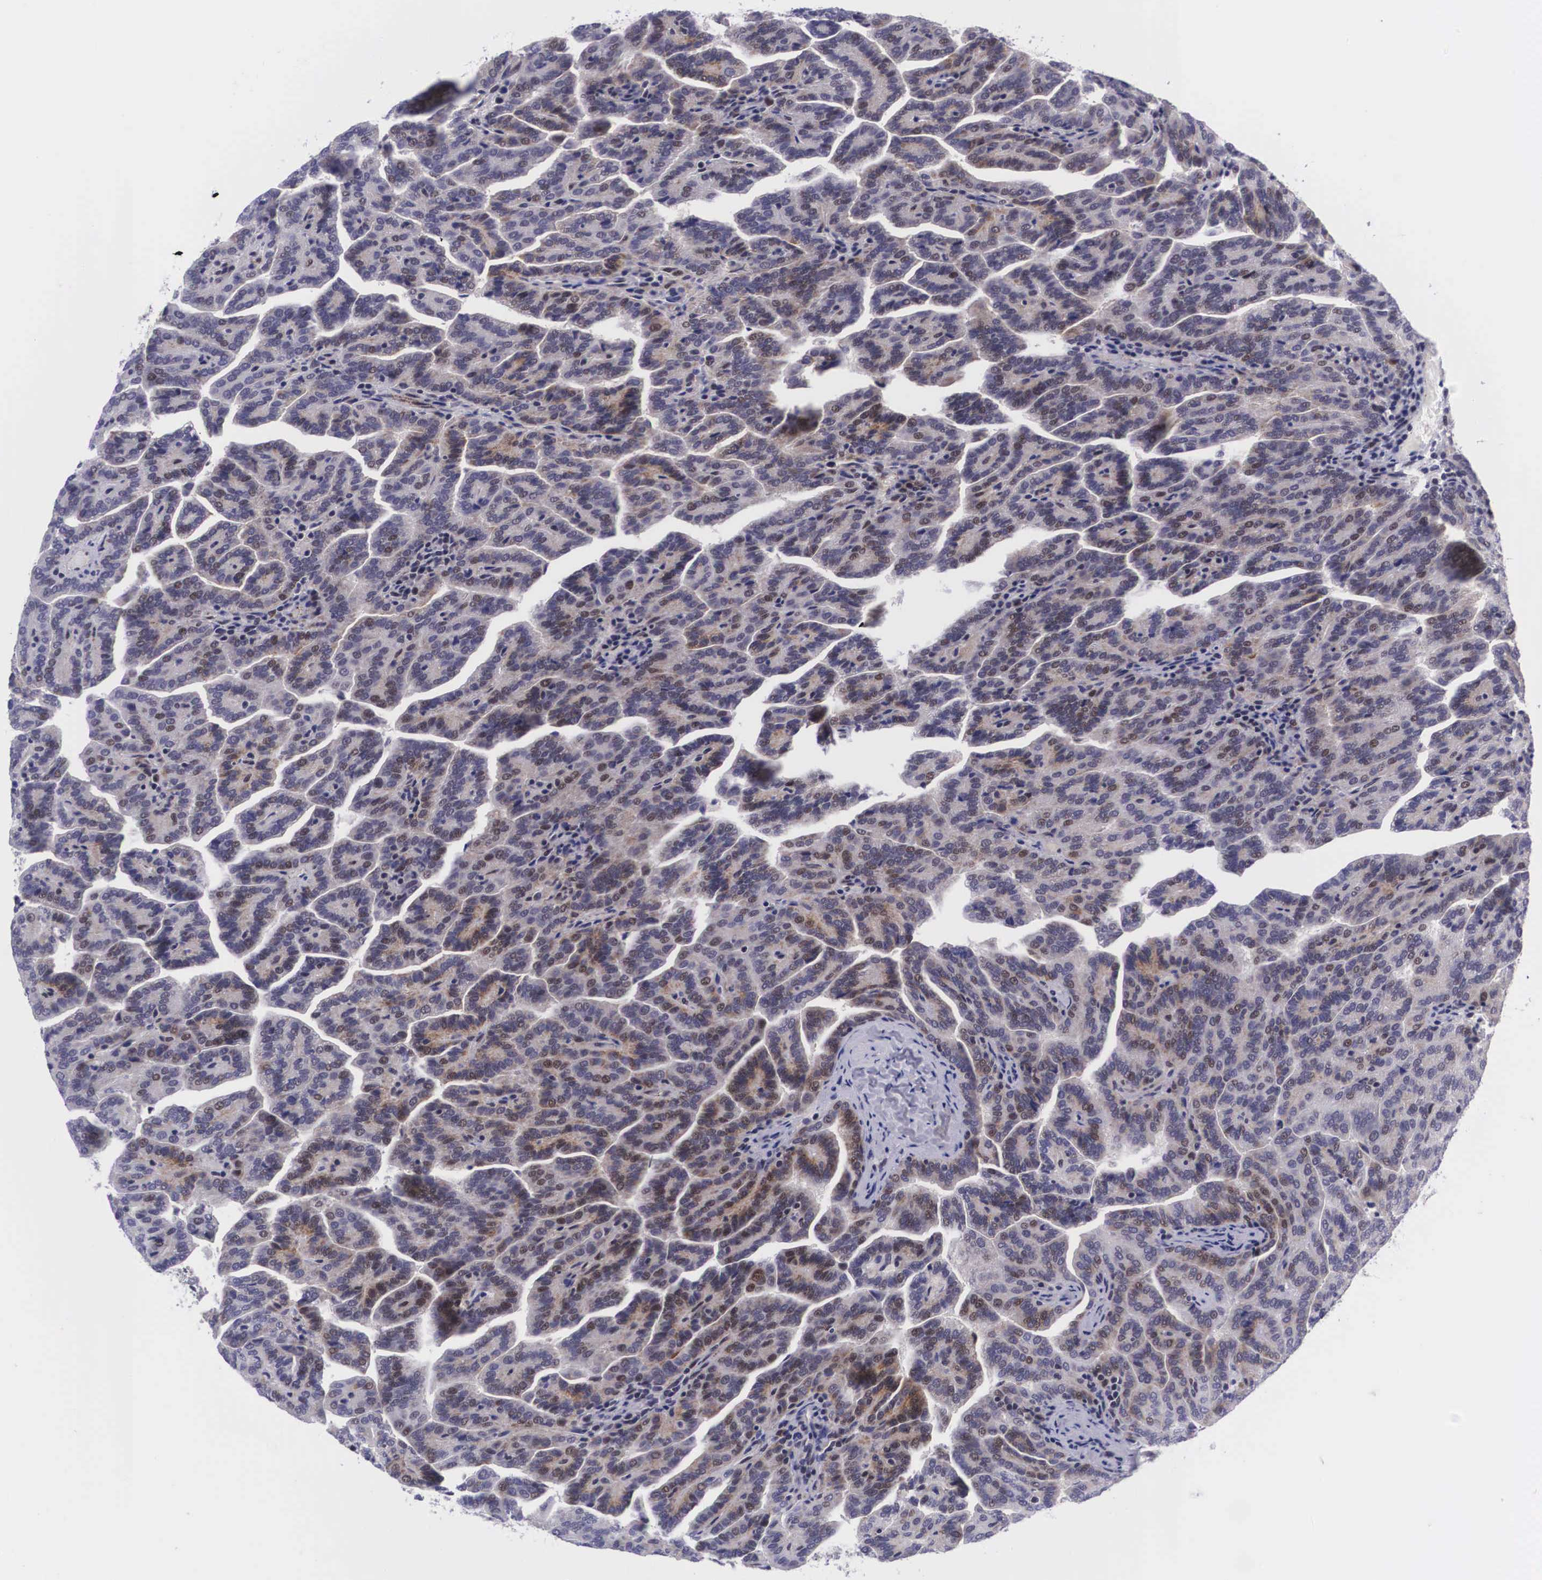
{"staining": {"intensity": "weak", "quantity": "25%-75%", "location": "cytoplasmic/membranous,nuclear"}, "tissue": "renal cancer", "cell_type": "Tumor cells", "image_type": "cancer", "snomed": [{"axis": "morphology", "description": "Adenocarcinoma, NOS"}, {"axis": "topography", "description": "Kidney"}], "caption": "A high-resolution photomicrograph shows immunohistochemistry staining of adenocarcinoma (renal), which reveals weak cytoplasmic/membranous and nuclear expression in about 25%-75% of tumor cells.", "gene": "EMID1", "patient": {"sex": "male", "age": 61}}